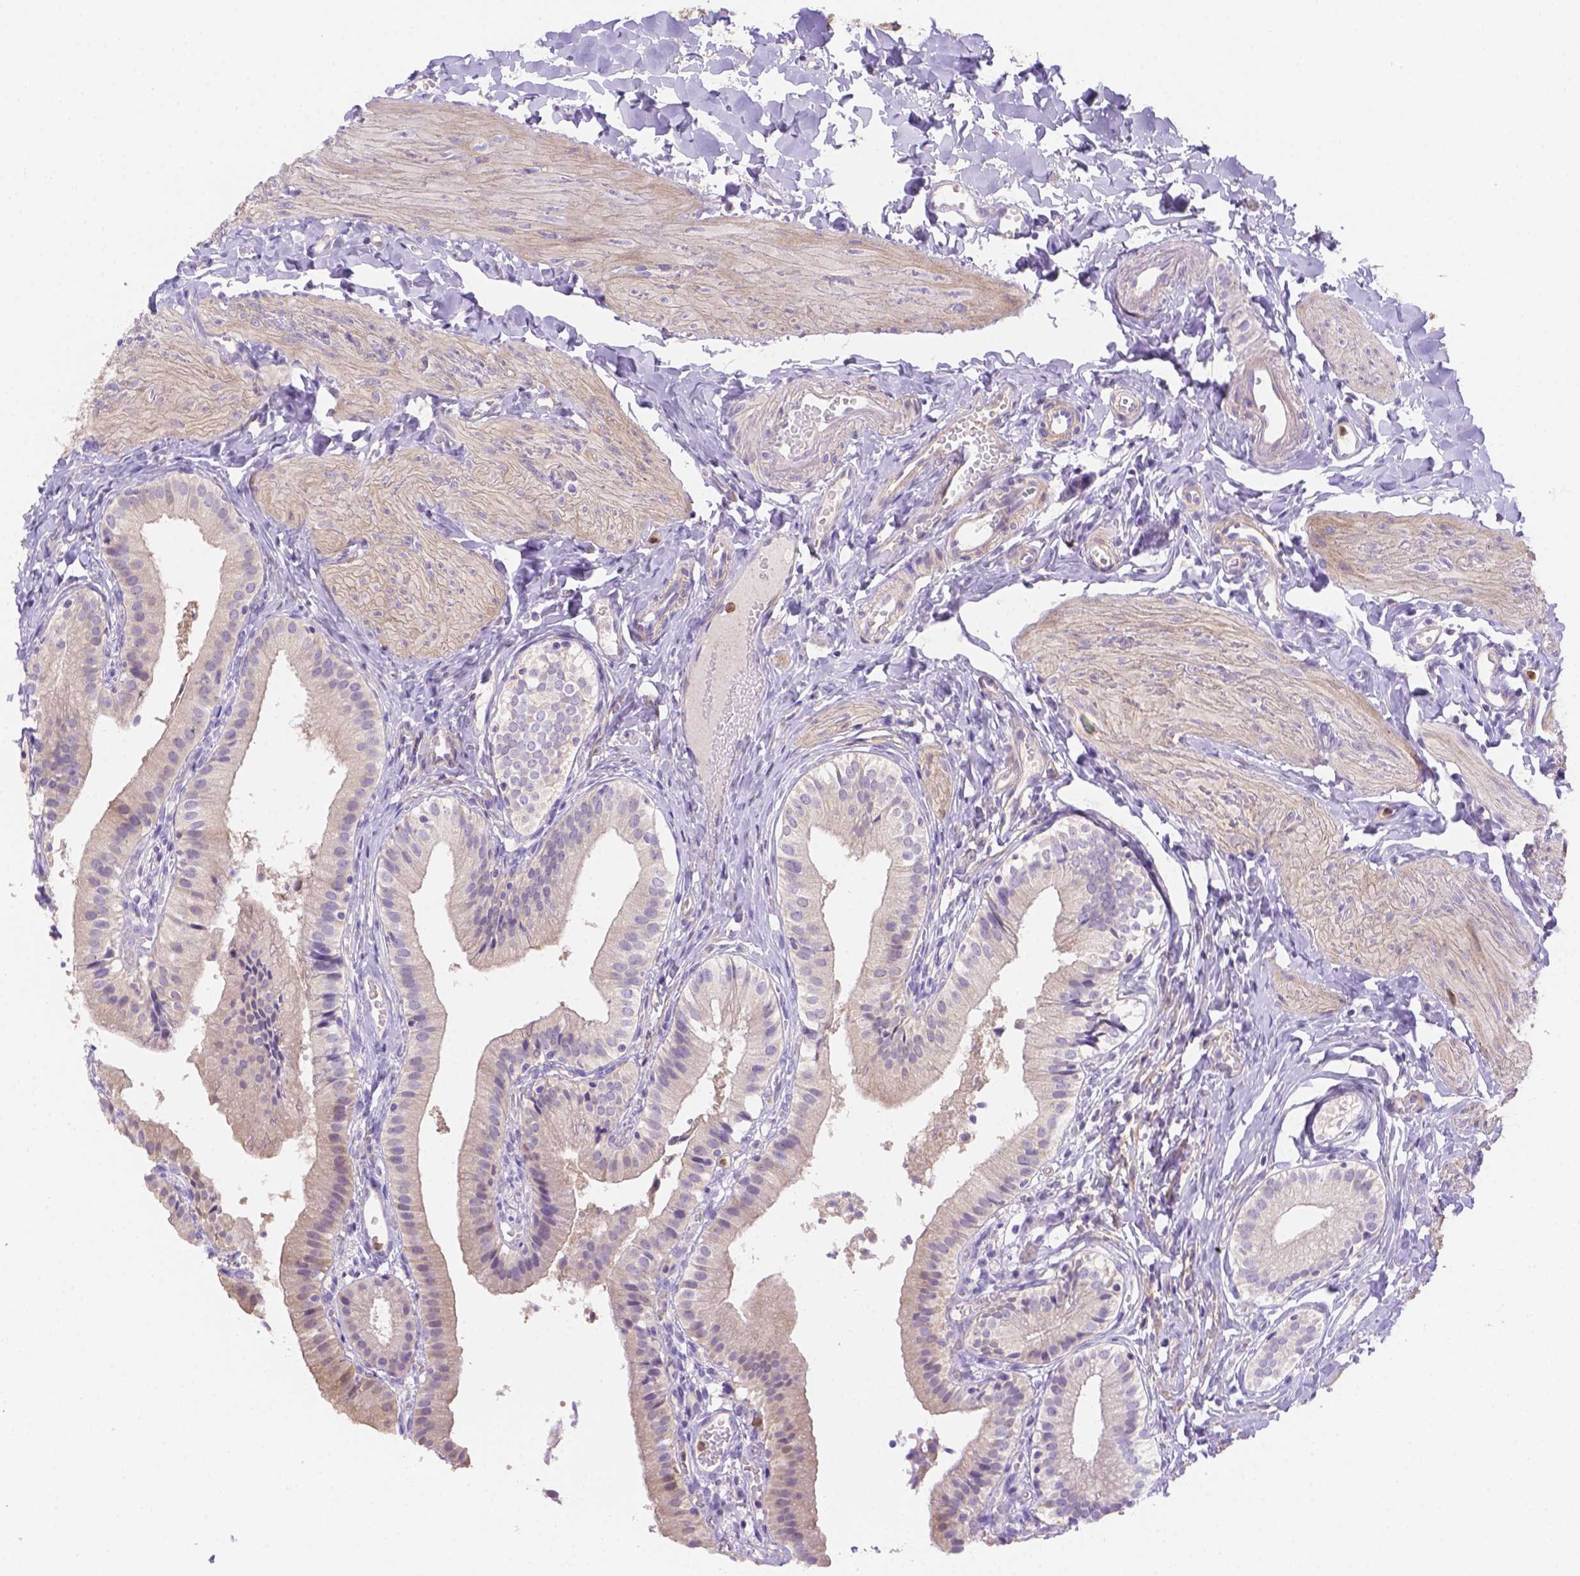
{"staining": {"intensity": "negative", "quantity": "none", "location": "none"}, "tissue": "gallbladder", "cell_type": "Glandular cells", "image_type": "normal", "snomed": [{"axis": "morphology", "description": "Normal tissue, NOS"}, {"axis": "topography", "description": "Gallbladder"}], "caption": "Immunohistochemistry of benign human gallbladder exhibits no staining in glandular cells. (Immunohistochemistry, brightfield microscopy, high magnification).", "gene": "NXPE2", "patient": {"sex": "female", "age": 47}}